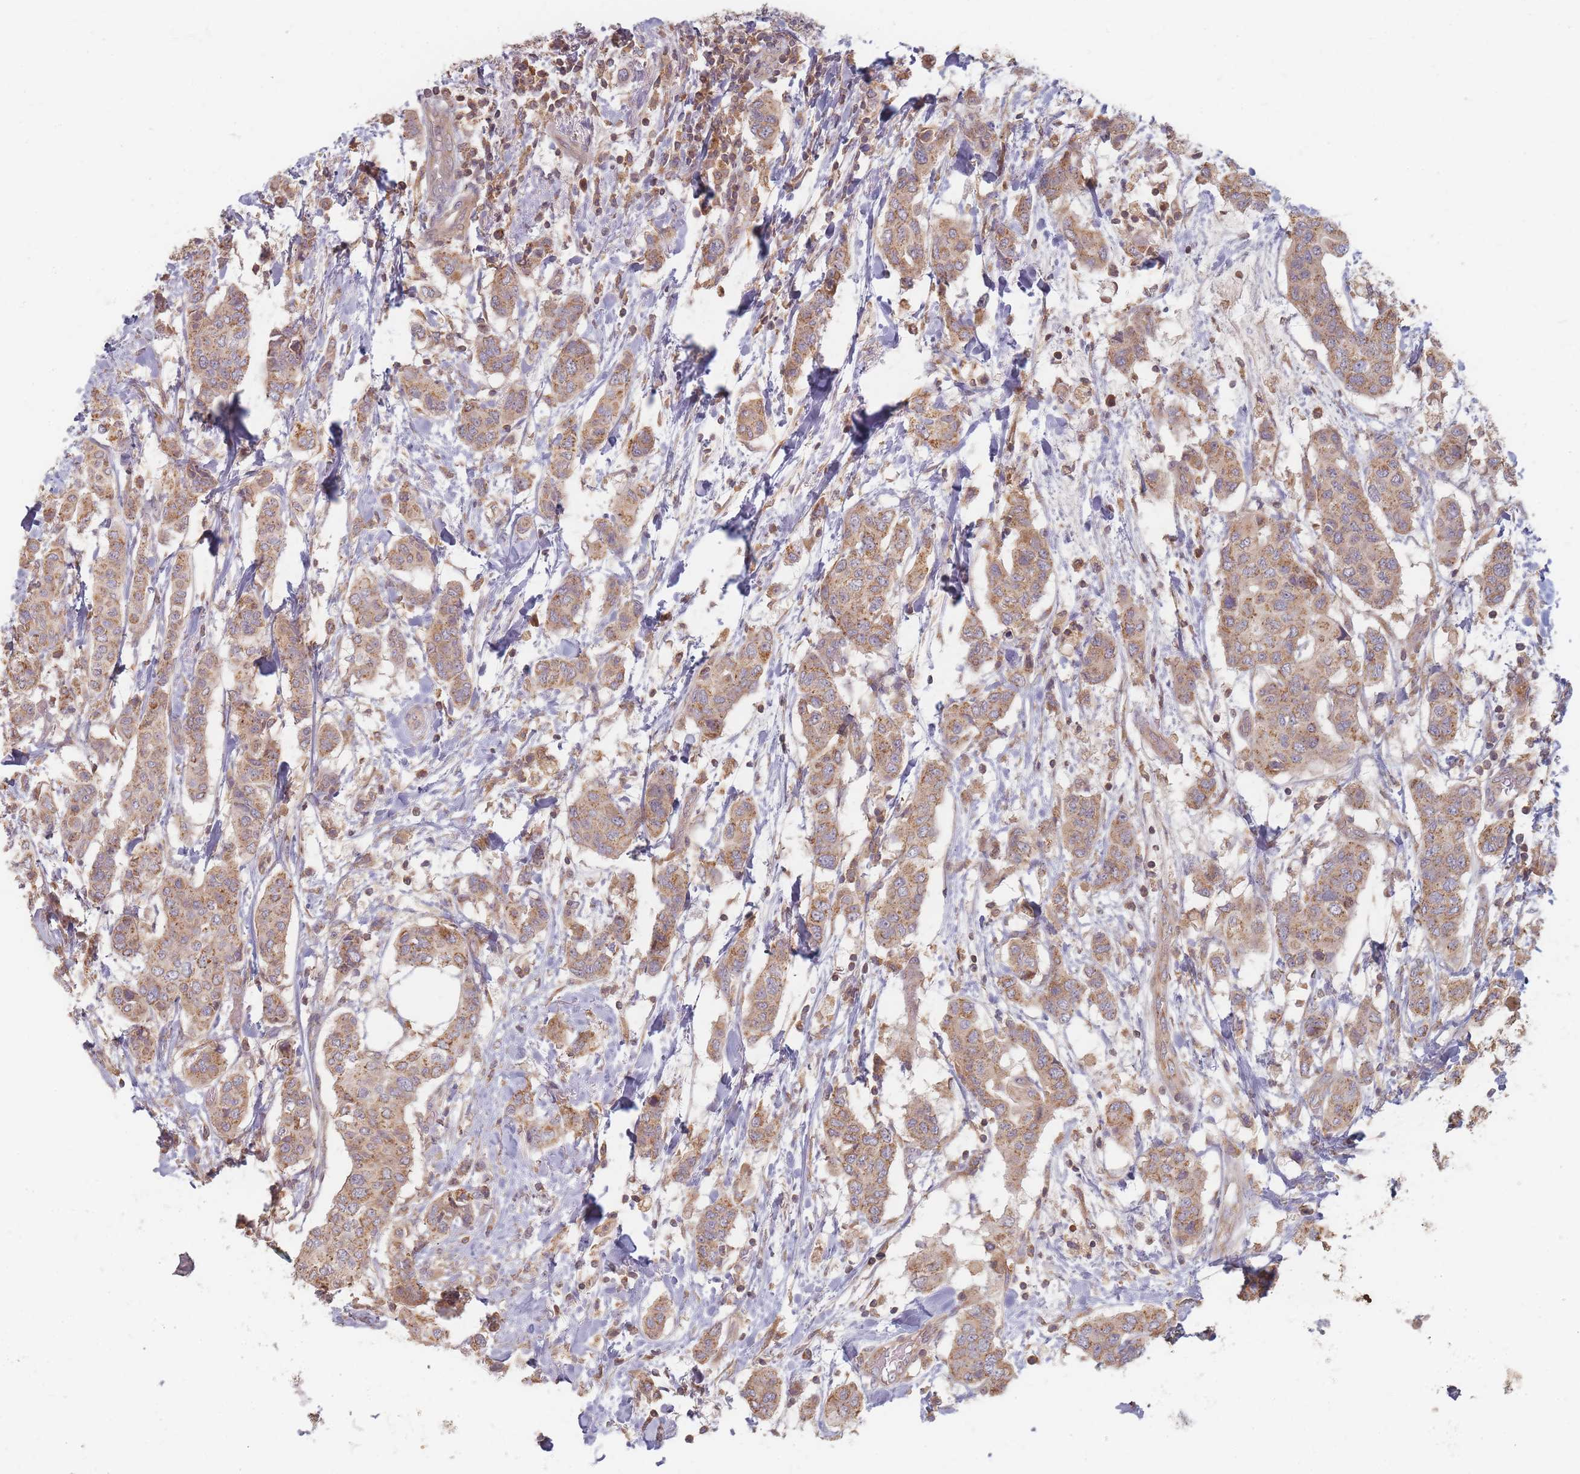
{"staining": {"intensity": "moderate", "quantity": ">75%", "location": "cytoplasmic/membranous"}, "tissue": "breast cancer", "cell_type": "Tumor cells", "image_type": "cancer", "snomed": [{"axis": "morphology", "description": "Lobular carcinoma"}, {"axis": "topography", "description": "Breast"}], "caption": "IHC (DAB (3,3'-diaminobenzidine)) staining of lobular carcinoma (breast) reveals moderate cytoplasmic/membranous protein staining in approximately >75% of tumor cells.", "gene": "SLC35F3", "patient": {"sex": "female", "age": 51}}